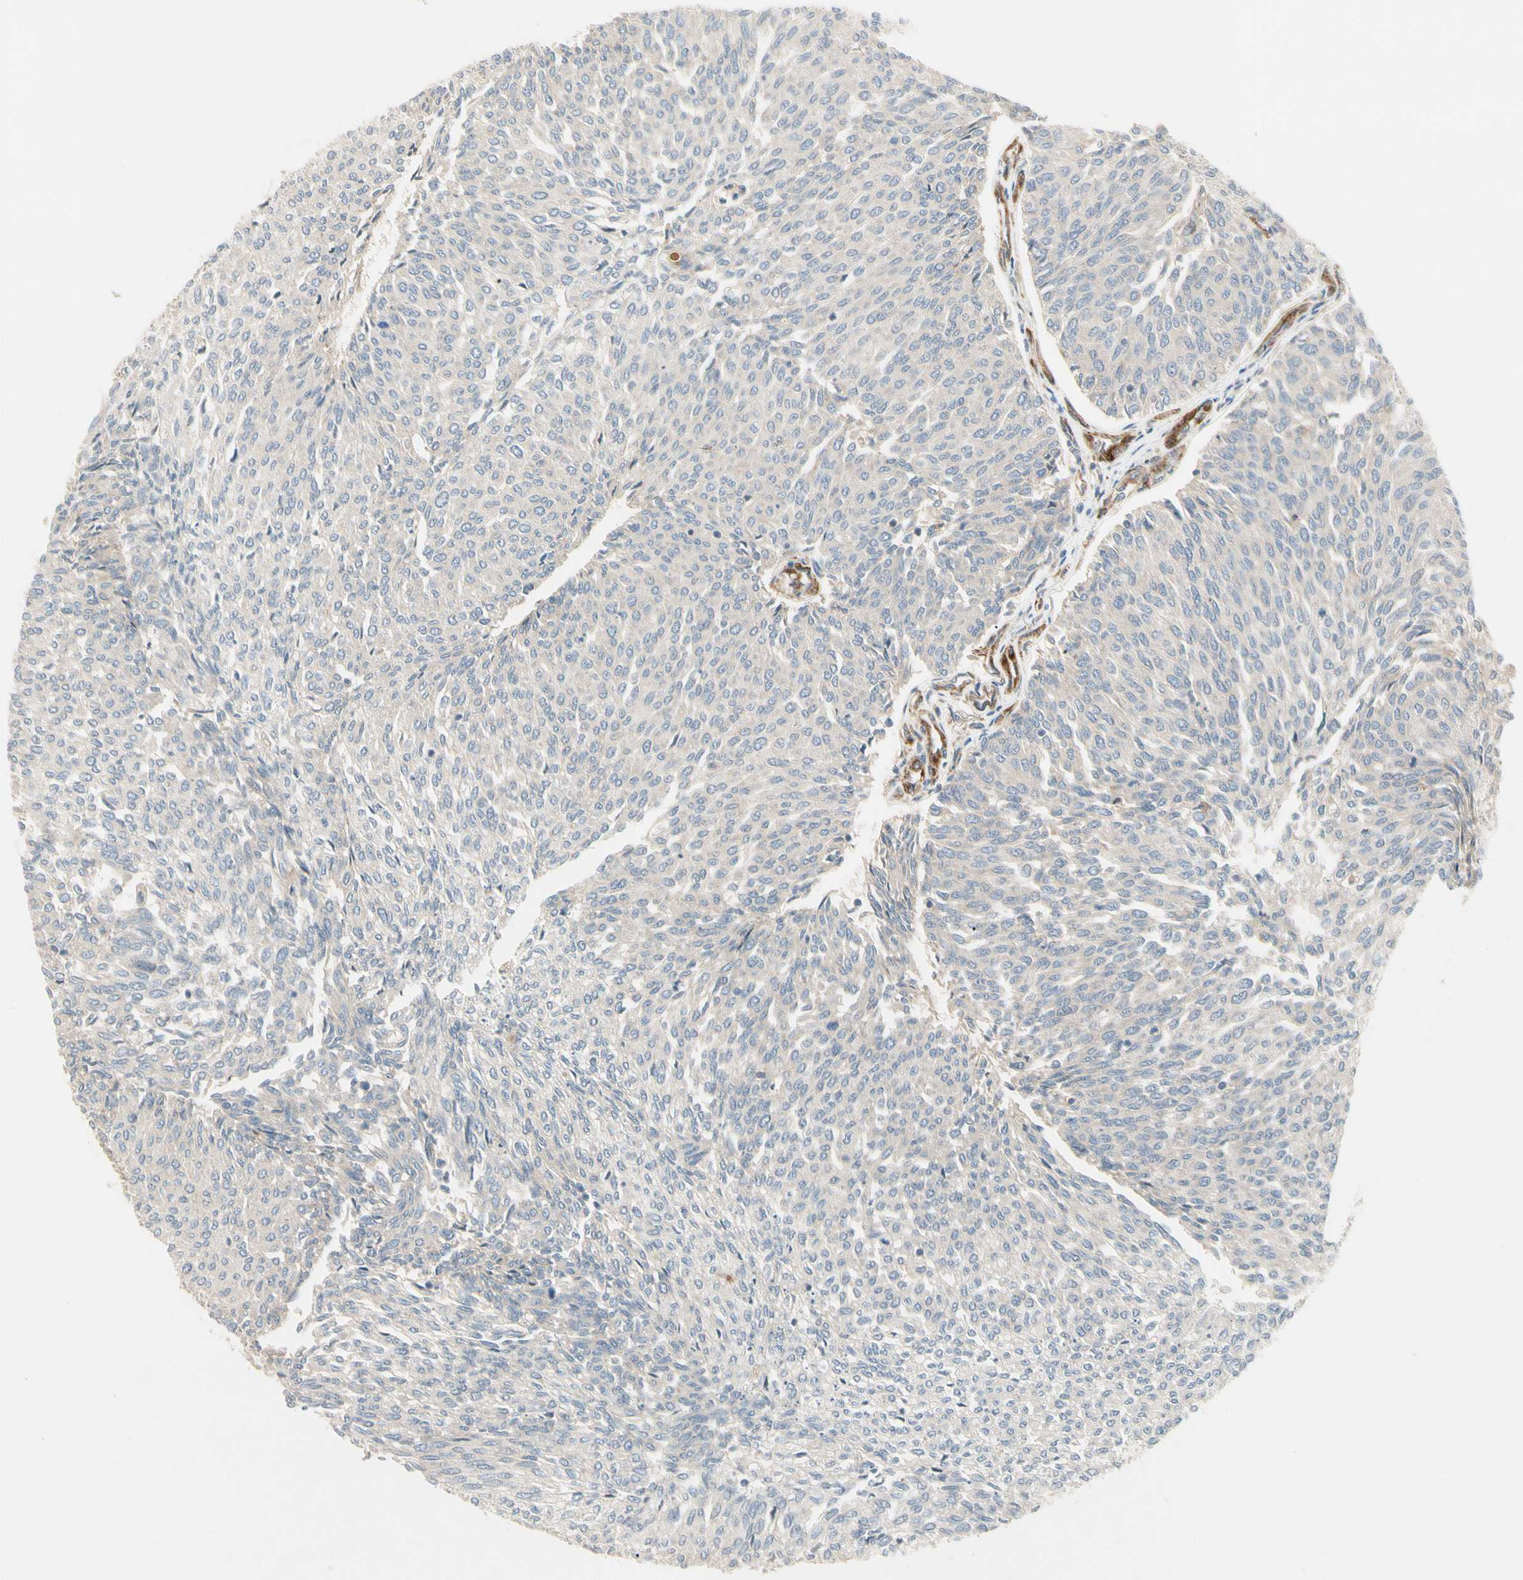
{"staining": {"intensity": "weak", "quantity": ">75%", "location": "cytoplasmic/membranous"}, "tissue": "urothelial cancer", "cell_type": "Tumor cells", "image_type": "cancer", "snomed": [{"axis": "morphology", "description": "Urothelial carcinoma, Low grade"}, {"axis": "topography", "description": "Urinary bladder"}], "caption": "IHC staining of low-grade urothelial carcinoma, which reveals low levels of weak cytoplasmic/membranous positivity in about >75% of tumor cells indicating weak cytoplasmic/membranous protein staining. The staining was performed using DAB (brown) for protein detection and nuclei were counterstained in hematoxylin (blue).", "gene": "F2R", "patient": {"sex": "female", "age": 79}}